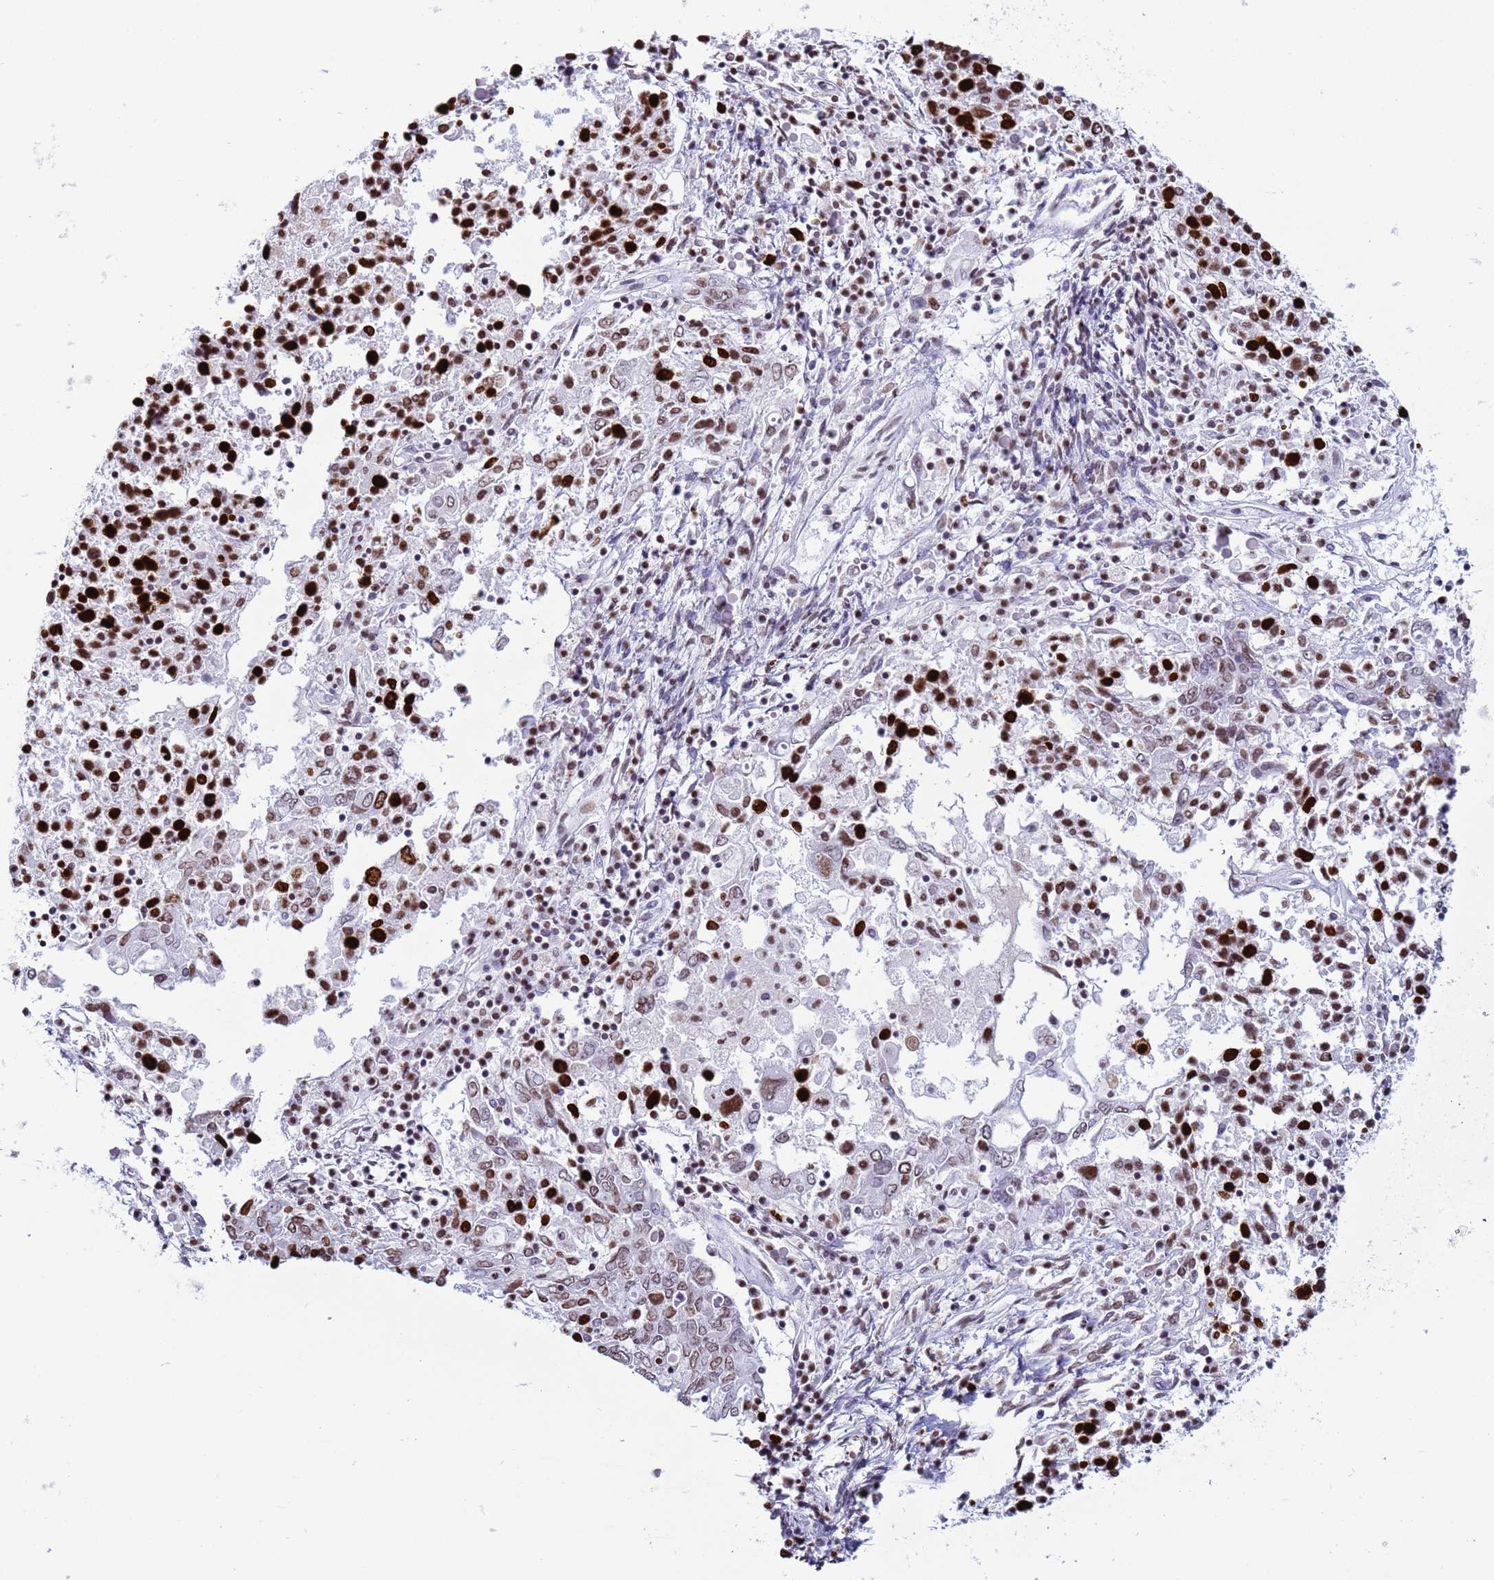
{"staining": {"intensity": "strong", "quantity": "25%-75%", "location": "nuclear"}, "tissue": "ovarian cancer", "cell_type": "Tumor cells", "image_type": "cancer", "snomed": [{"axis": "morphology", "description": "Carcinoma, endometroid"}, {"axis": "topography", "description": "Ovary"}], "caption": "Immunohistochemistry (IHC) staining of ovarian cancer (endometroid carcinoma), which demonstrates high levels of strong nuclear staining in about 25%-75% of tumor cells indicating strong nuclear protein staining. The staining was performed using DAB (3,3'-diaminobenzidine) (brown) for protein detection and nuclei were counterstained in hematoxylin (blue).", "gene": "H4C8", "patient": {"sex": "female", "age": 62}}